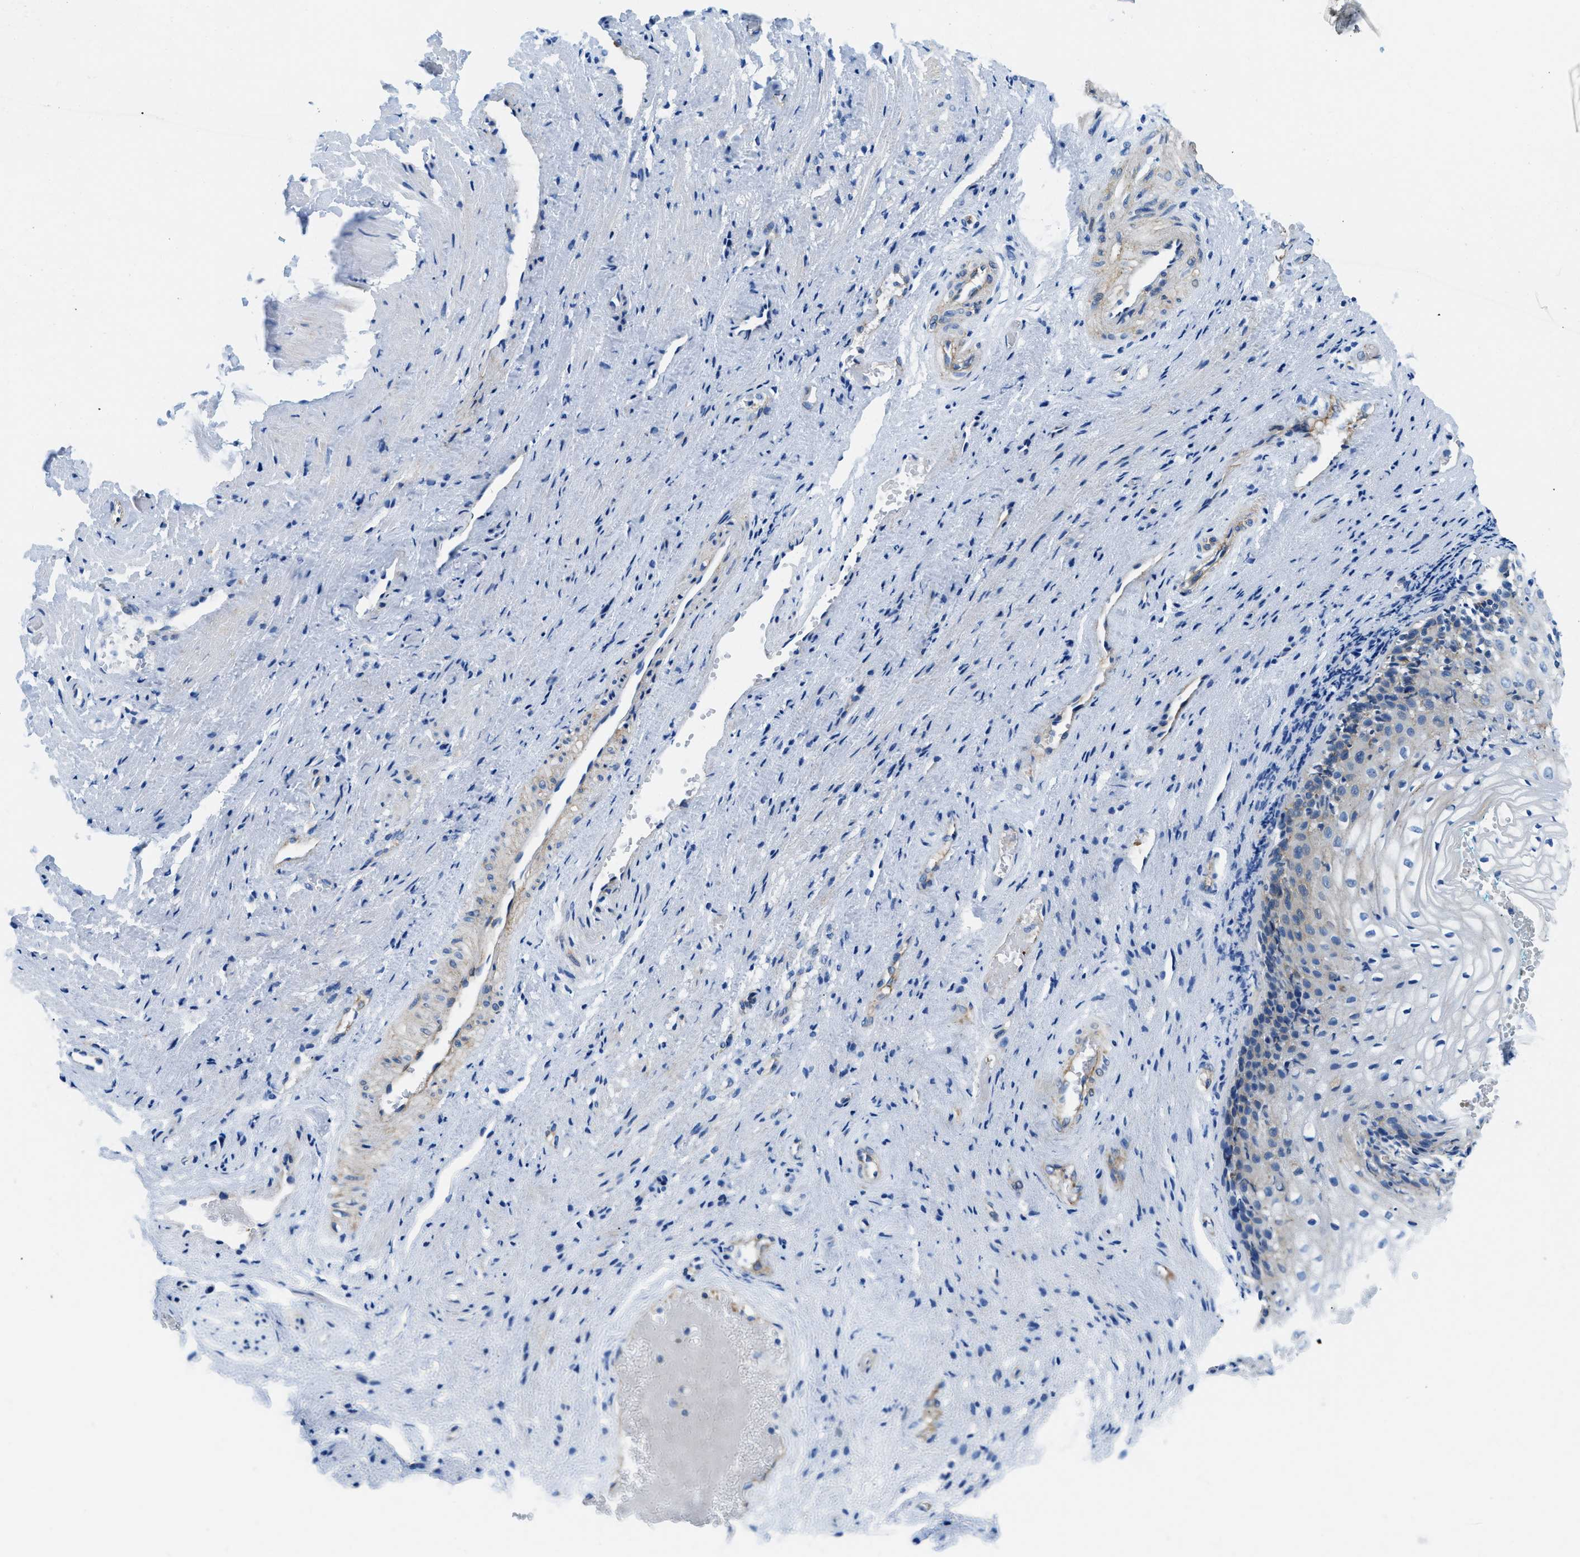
{"staining": {"intensity": "moderate", "quantity": "<25%", "location": "cytoplasmic/membranous"}, "tissue": "vagina", "cell_type": "Squamous epithelial cells", "image_type": "normal", "snomed": [{"axis": "morphology", "description": "Normal tissue, NOS"}, {"axis": "topography", "description": "Vagina"}], "caption": "Unremarkable vagina shows moderate cytoplasmic/membranous expression in about <25% of squamous epithelial cells The staining was performed using DAB, with brown indicating positive protein expression. Nuclei are stained blue with hematoxylin..", "gene": "CUTA", "patient": {"sex": "female", "age": 34}}